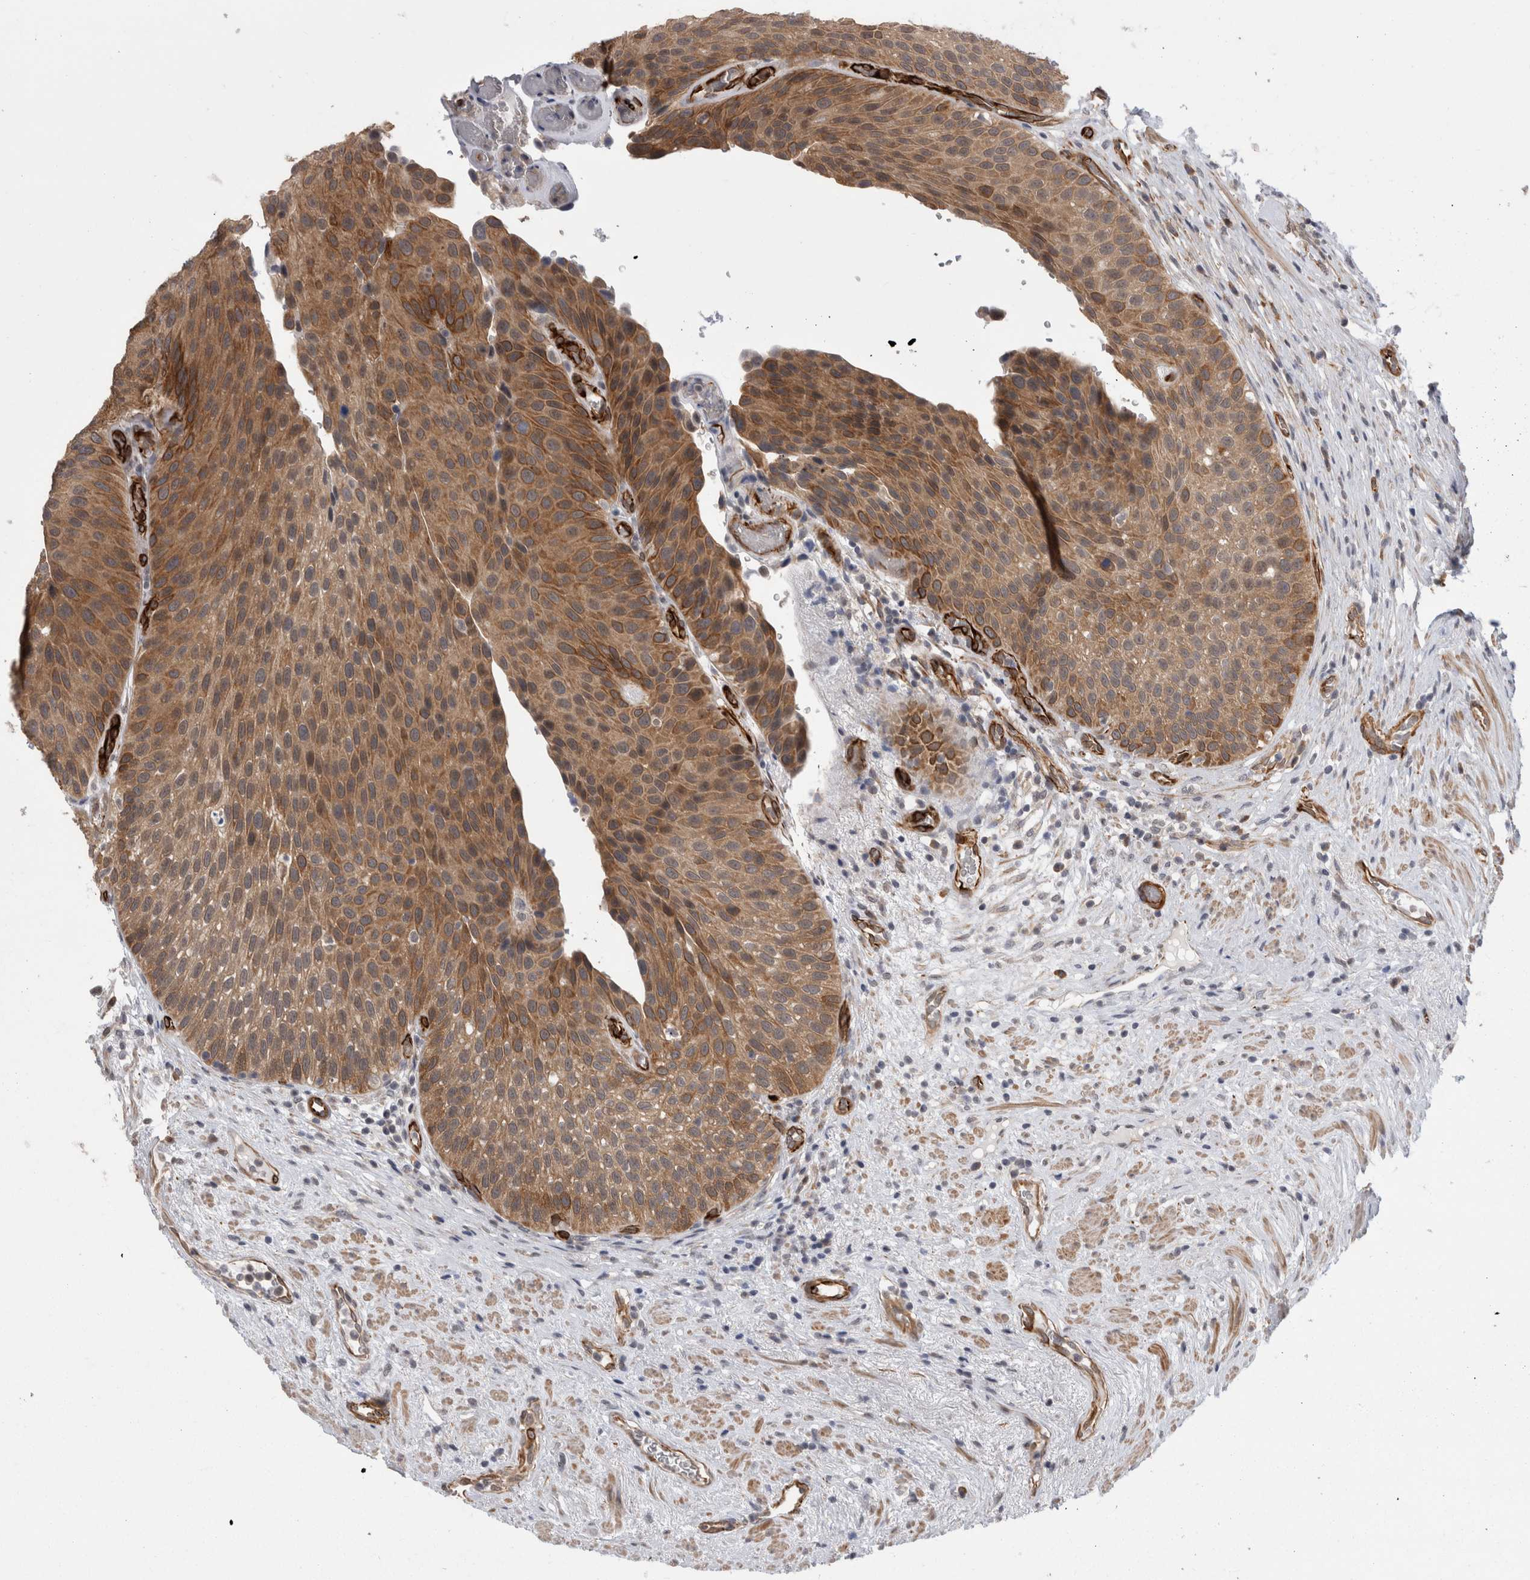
{"staining": {"intensity": "moderate", "quantity": ">75%", "location": "cytoplasmic/membranous"}, "tissue": "urothelial cancer", "cell_type": "Tumor cells", "image_type": "cancer", "snomed": [{"axis": "morphology", "description": "Normal tissue, NOS"}, {"axis": "morphology", "description": "Urothelial carcinoma, Low grade"}, {"axis": "topography", "description": "Urinary bladder"}, {"axis": "topography", "description": "Prostate"}], "caption": "Immunohistochemical staining of urothelial cancer reveals moderate cytoplasmic/membranous protein positivity in about >75% of tumor cells.", "gene": "FAM83H", "patient": {"sex": "male", "age": 60}}